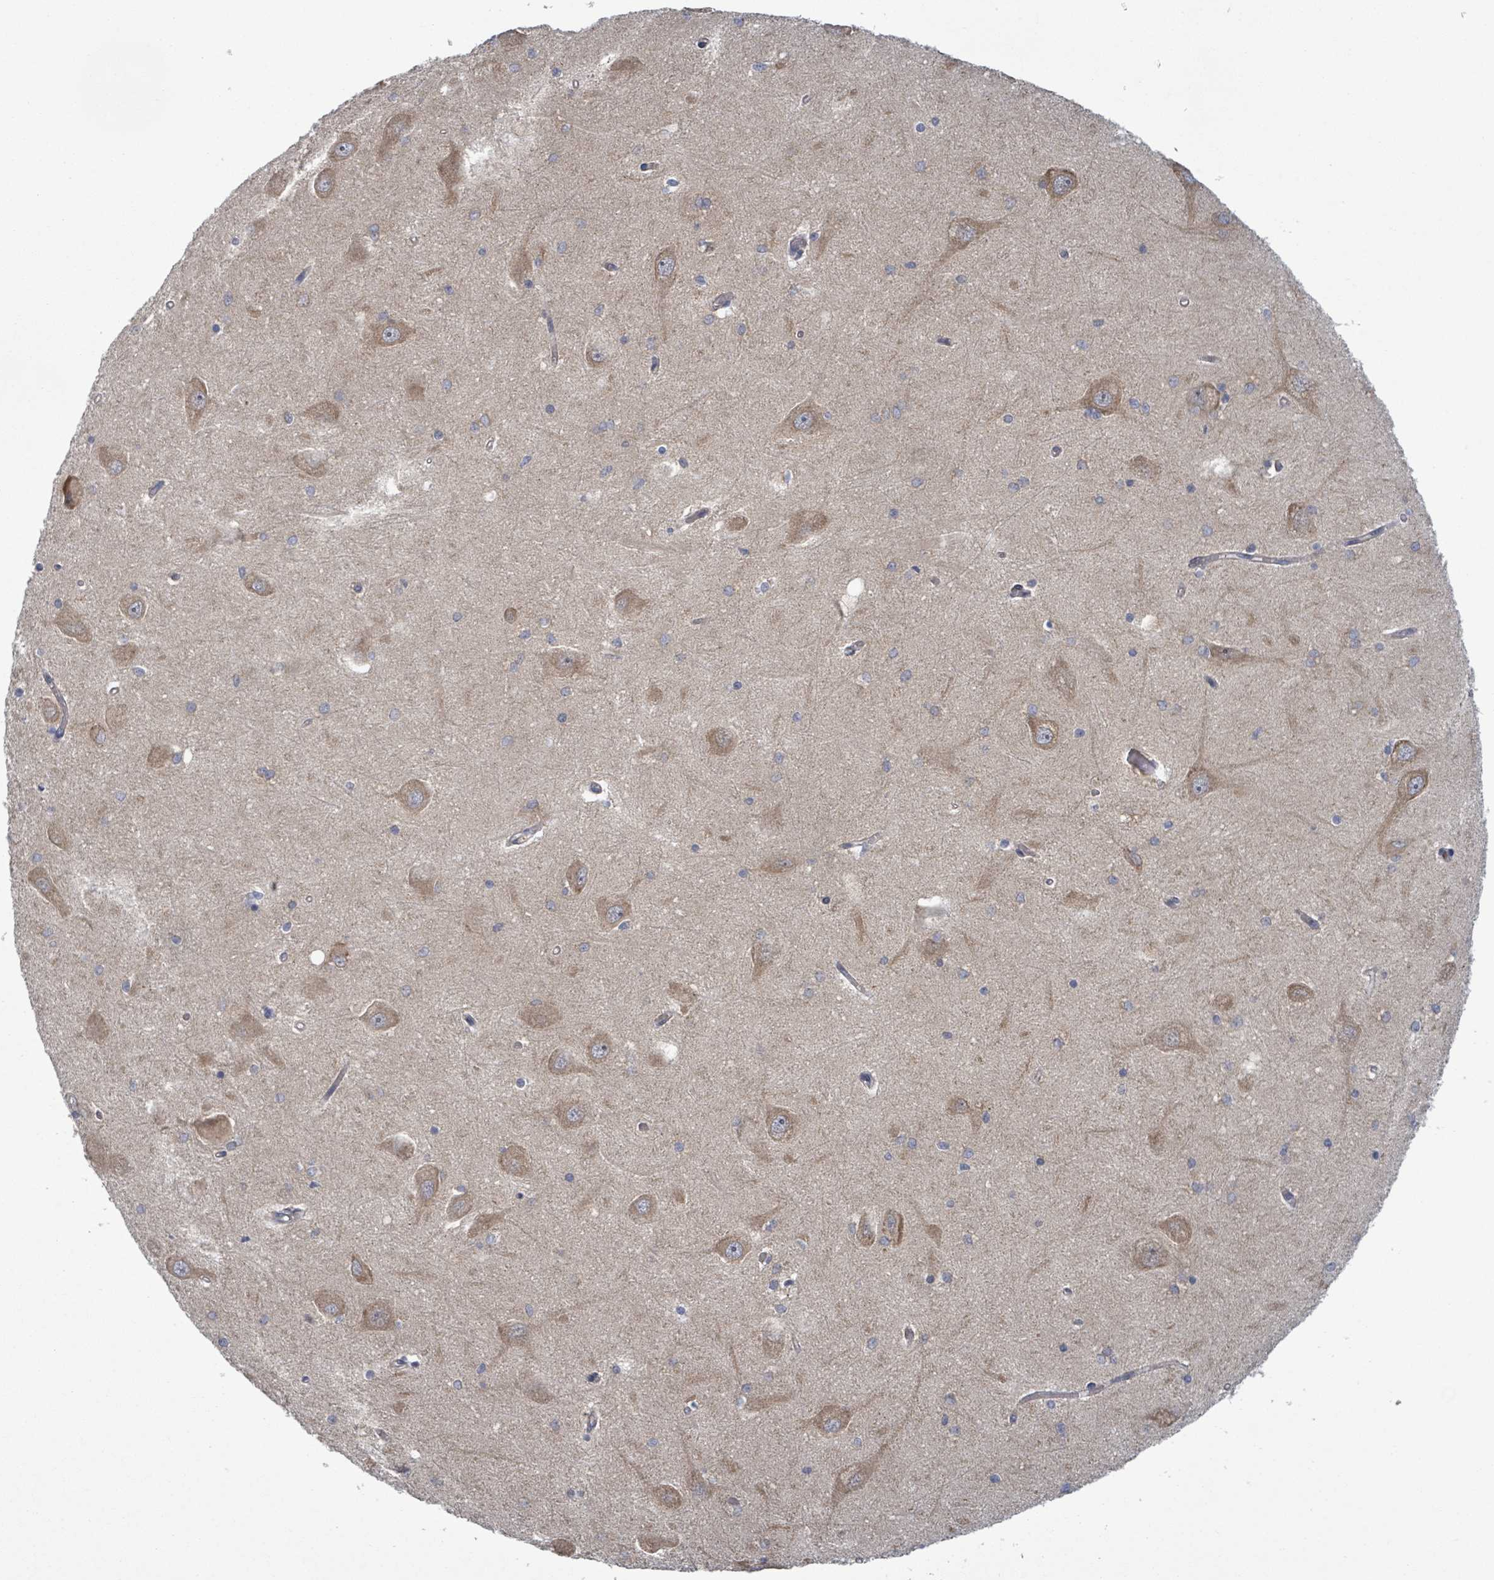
{"staining": {"intensity": "moderate", "quantity": "<25%", "location": "cytoplasmic/membranous"}, "tissue": "hippocampus", "cell_type": "Glial cells", "image_type": "normal", "snomed": [{"axis": "morphology", "description": "Normal tissue, NOS"}, {"axis": "topography", "description": "Hippocampus"}], "caption": "A brown stain labels moderate cytoplasmic/membranous positivity of a protein in glial cells of normal human hippocampus. (DAB (3,3'-diaminobenzidine) = brown stain, brightfield microscopy at high magnification).", "gene": "SHROOM2", "patient": {"sex": "male", "age": 45}}